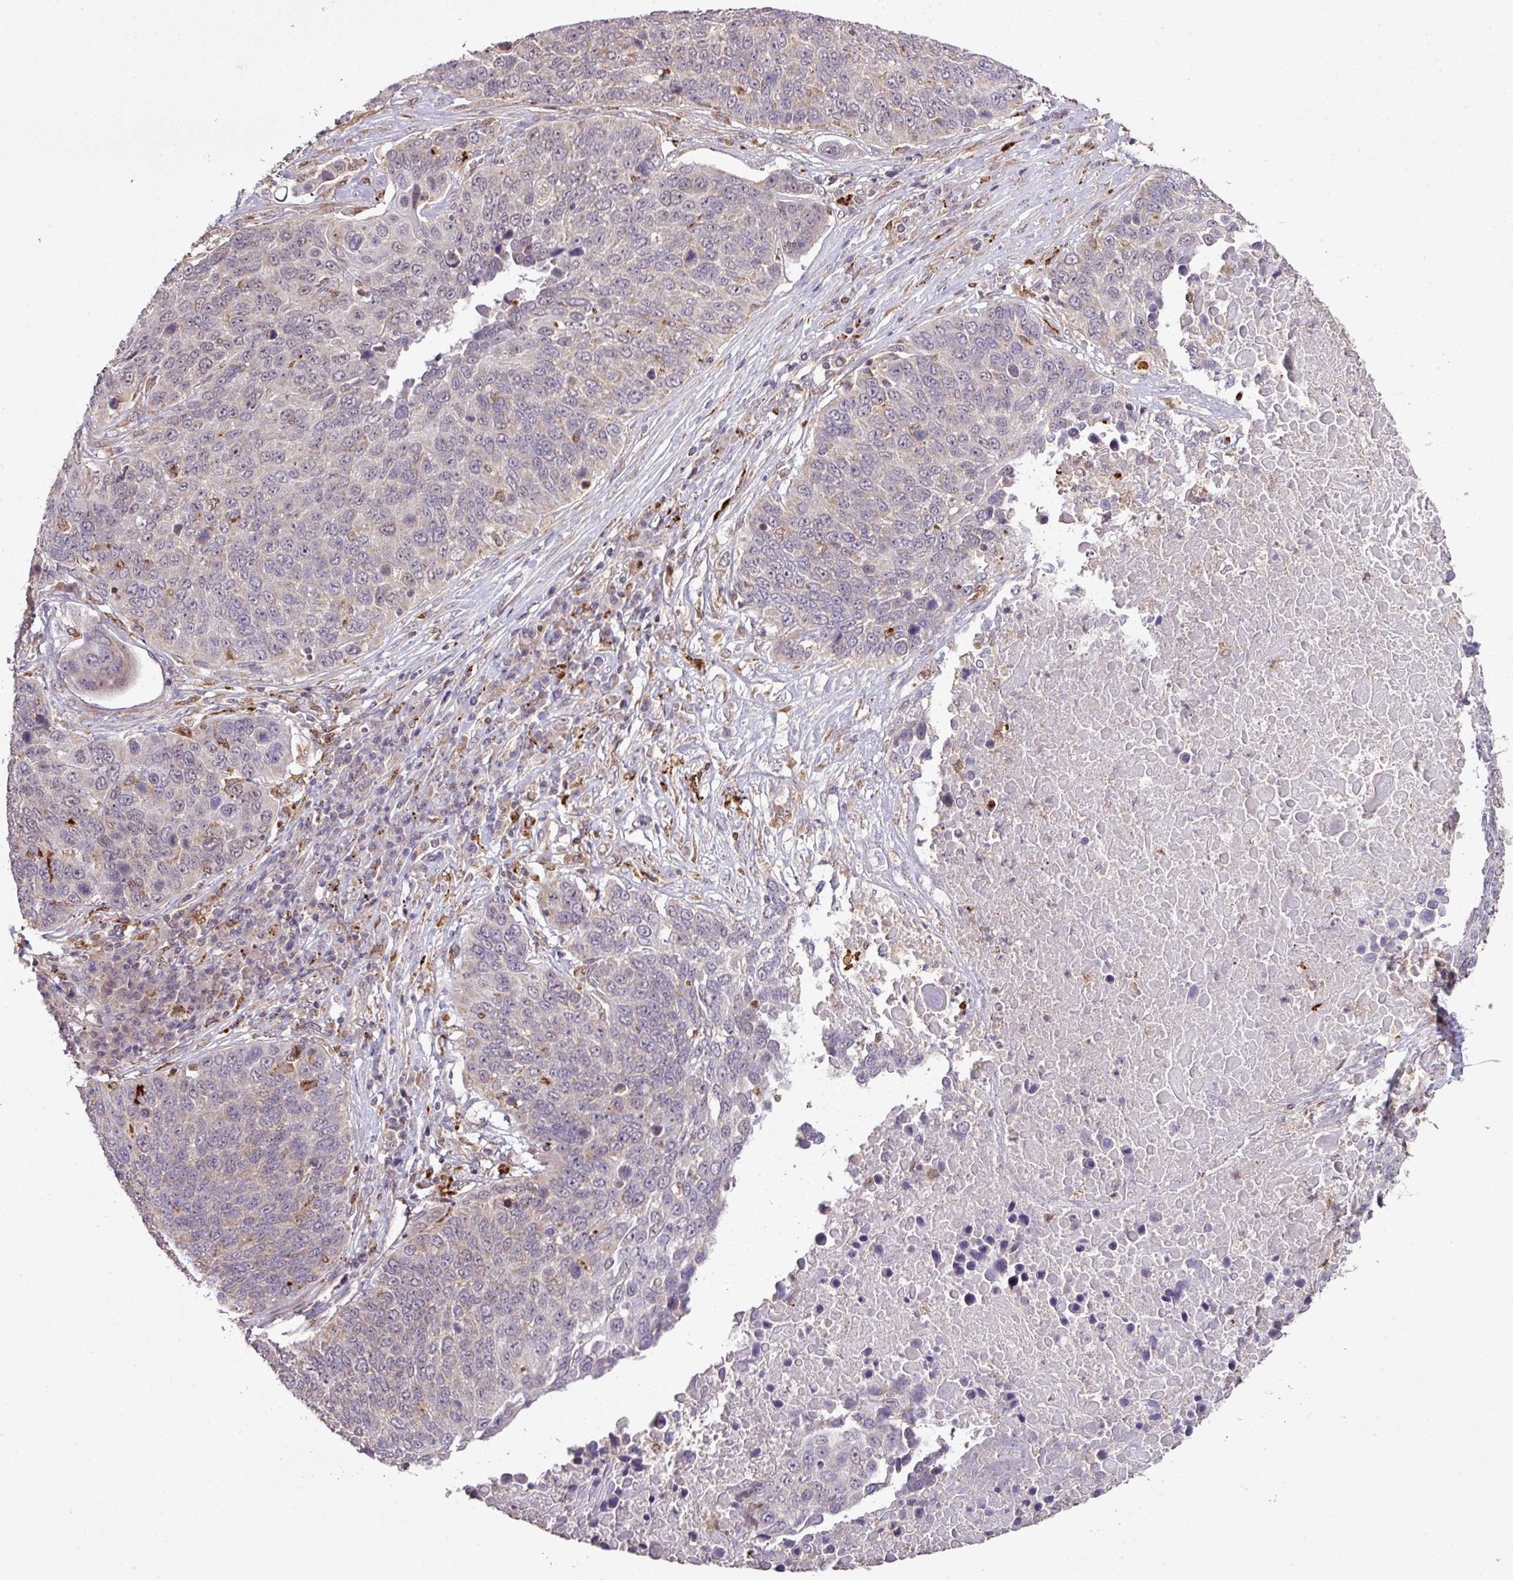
{"staining": {"intensity": "negative", "quantity": "none", "location": "none"}, "tissue": "lung cancer", "cell_type": "Tumor cells", "image_type": "cancer", "snomed": [{"axis": "morphology", "description": "Squamous cell carcinoma, NOS"}, {"axis": "topography", "description": "Lung"}], "caption": "Squamous cell carcinoma (lung) was stained to show a protein in brown. There is no significant staining in tumor cells.", "gene": "SMCO4", "patient": {"sex": "male", "age": 66}}